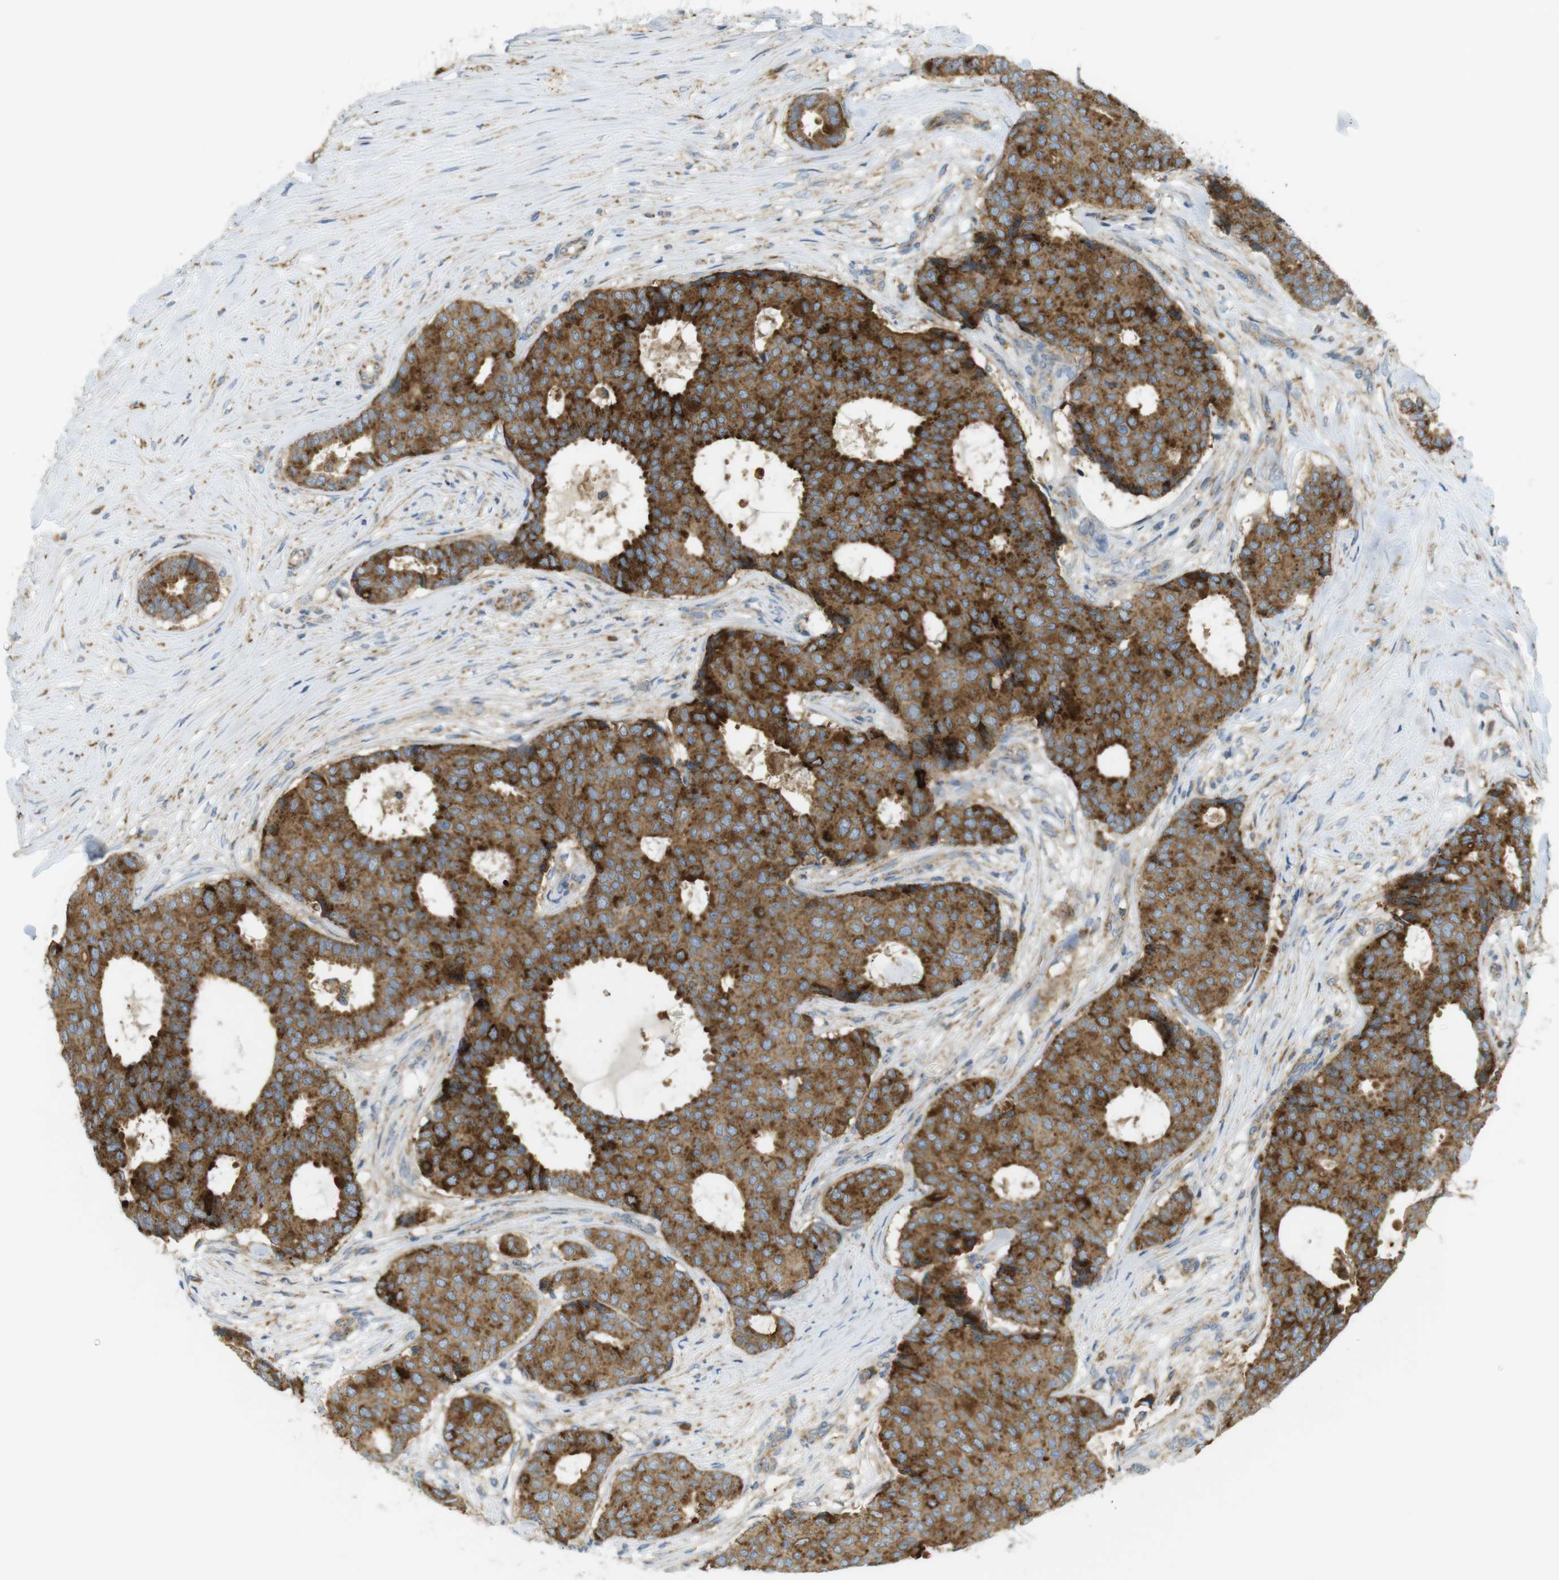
{"staining": {"intensity": "strong", "quantity": ">75%", "location": "cytoplasmic/membranous"}, "tissue": "breast cancer", "cell_type": "Tumor cells", "image_type": "cancer", "snomed": [{"axis": "morphology", "description": "Duct carcinoma"}, {"axis": "topography", "description": "Breast"}], "caption": "Breast cancer (invasive ductal carcinoma) stained for a protein exhibits strong cytoplasmic/membranous positivity in tumor cells. The protein of interest is stained brown, and the nuclei are stained in blue (DAB IHC with brightfield microscopy, high magnification).", "gene": "LAMP1", "patient": {"sex": "female", "age": 75}}